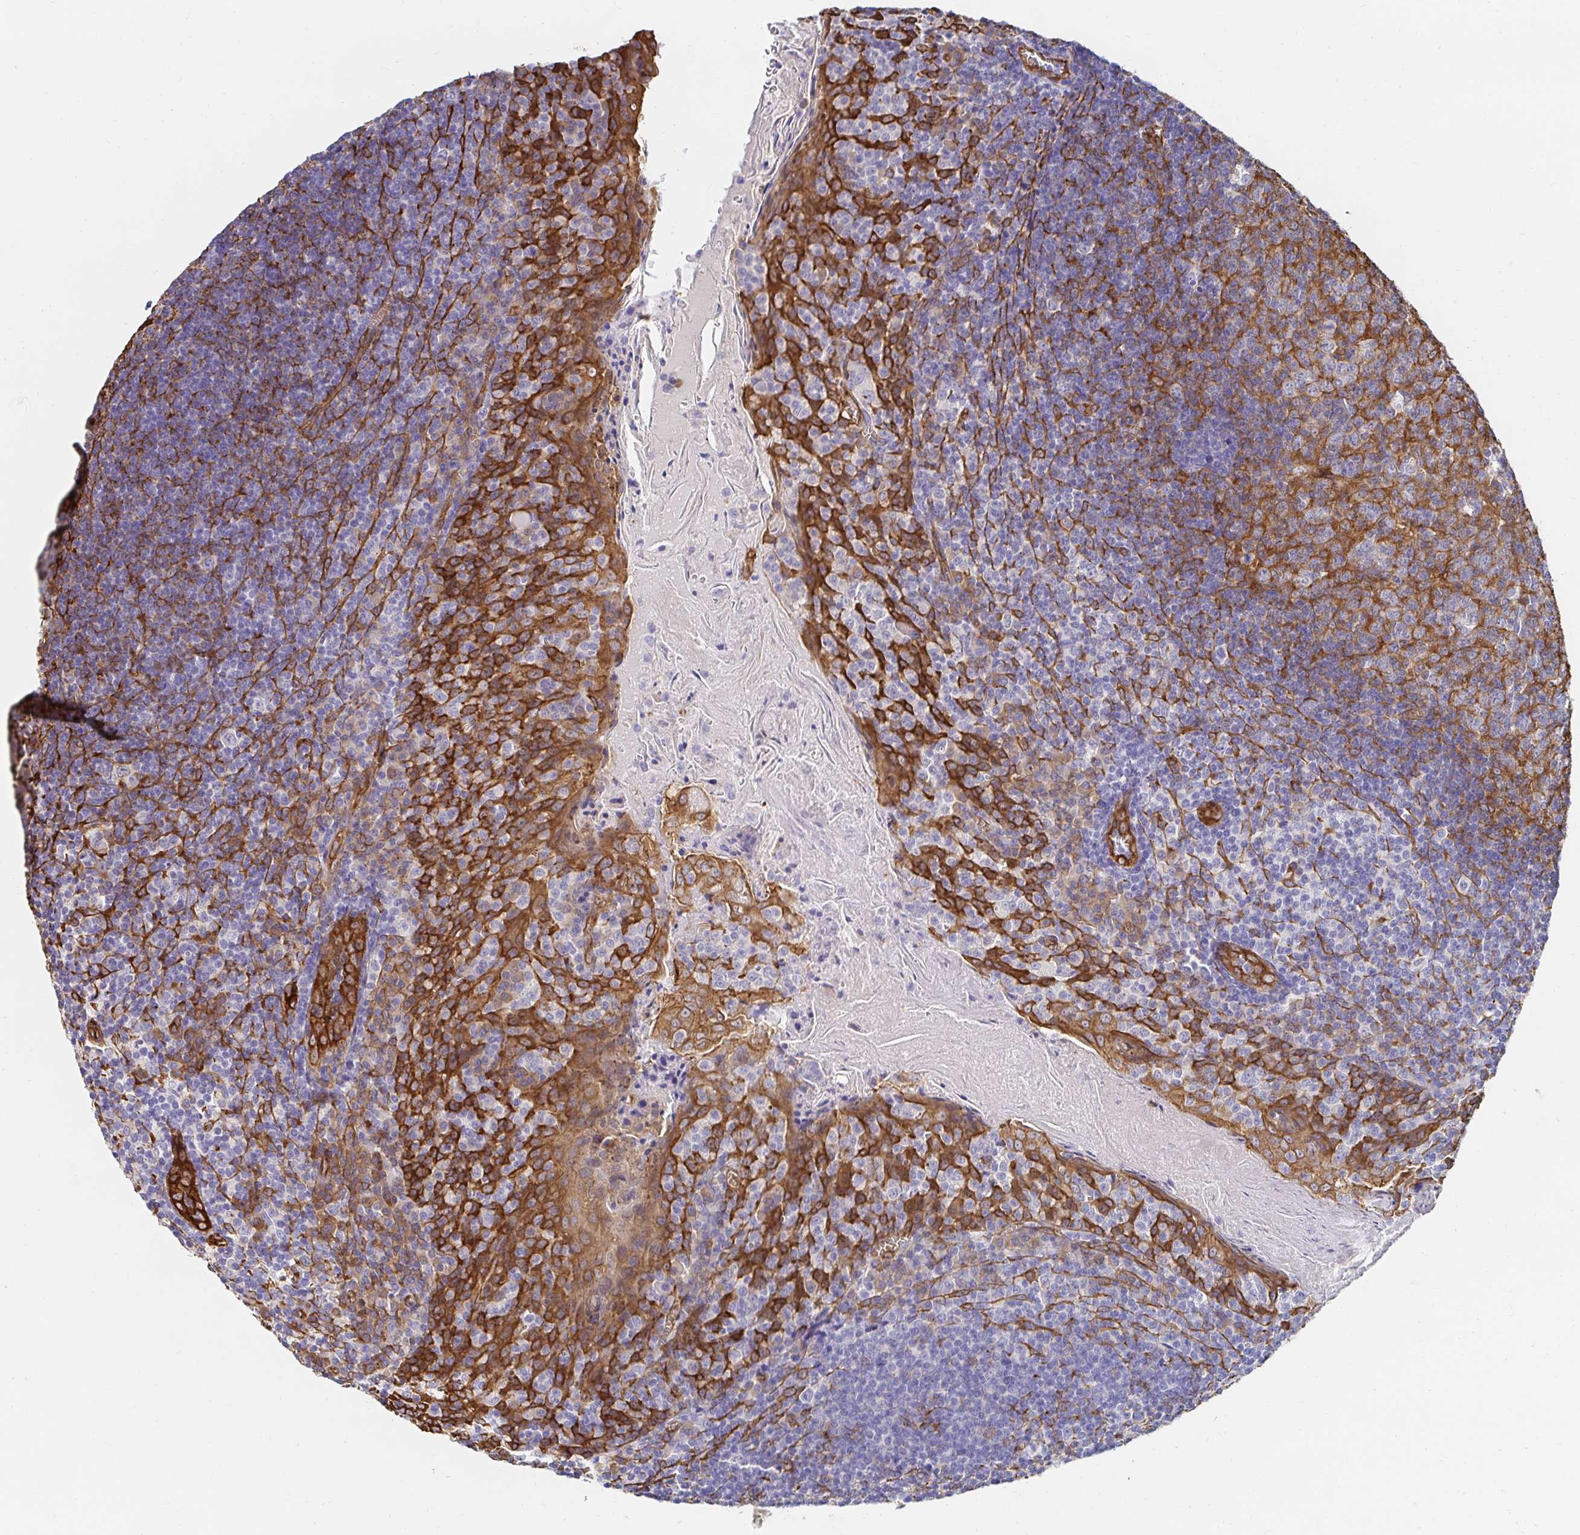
{"staining": {"intensity": "moderate", "quantity": "<25%", "location": "cytoplasmic/membranous"}, "tissue": "tonsil", "cell_type": "Germinal center cells", "image_type": "normal", "snomed": [{"axis": "morphology", "description": "Normal tissue, NOS"}, {"axis": "topography", "description": "Tonsil"}], "caption": "Tonsil stained with immunohistochemistry reveals moderate cytoplasmic/membranous positivity in approximately <25% of germinal center cells.", "gene": "CTTN", "patient": {"sex": "male", "age": 27}}